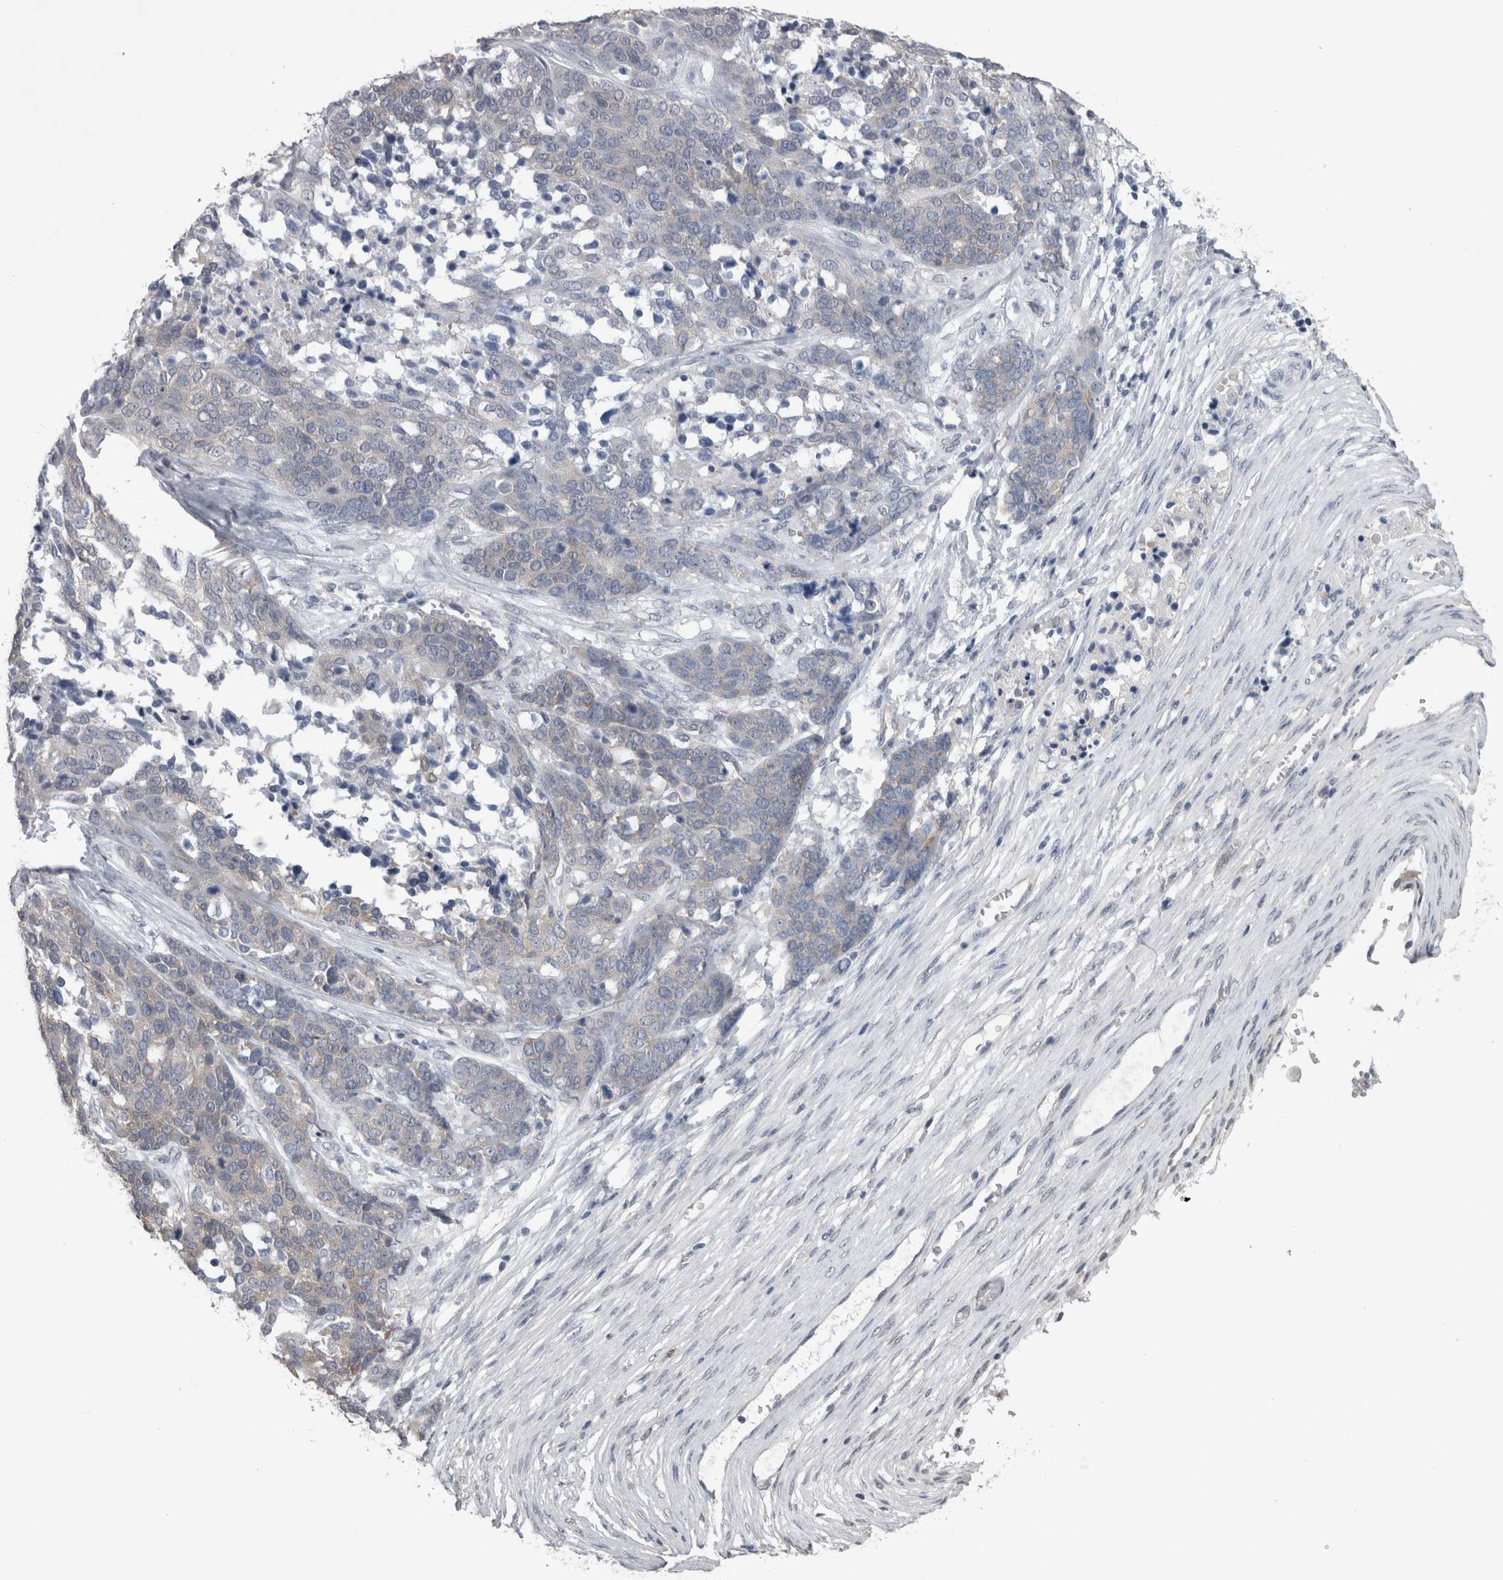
{"staining": {"intensity": "negative", "quantity": "none", "location": "none"}, "tissue": "ovarian cancer", "cell_type": "Tumor cells", "image_type": "cancer", "snomed": [{"axis": "morphology", "description": "Cystadenocarcinoma, serous, NOS"}, {"axis": "topography", "description": "Ovary"}], "caption": "Immunohistochemical staining of ovarian serous cystadenocarcinoma shows no significant positivity in tumor cells.", "gene": "DDX6", "patient": {"sex": "female", "age": 44}}